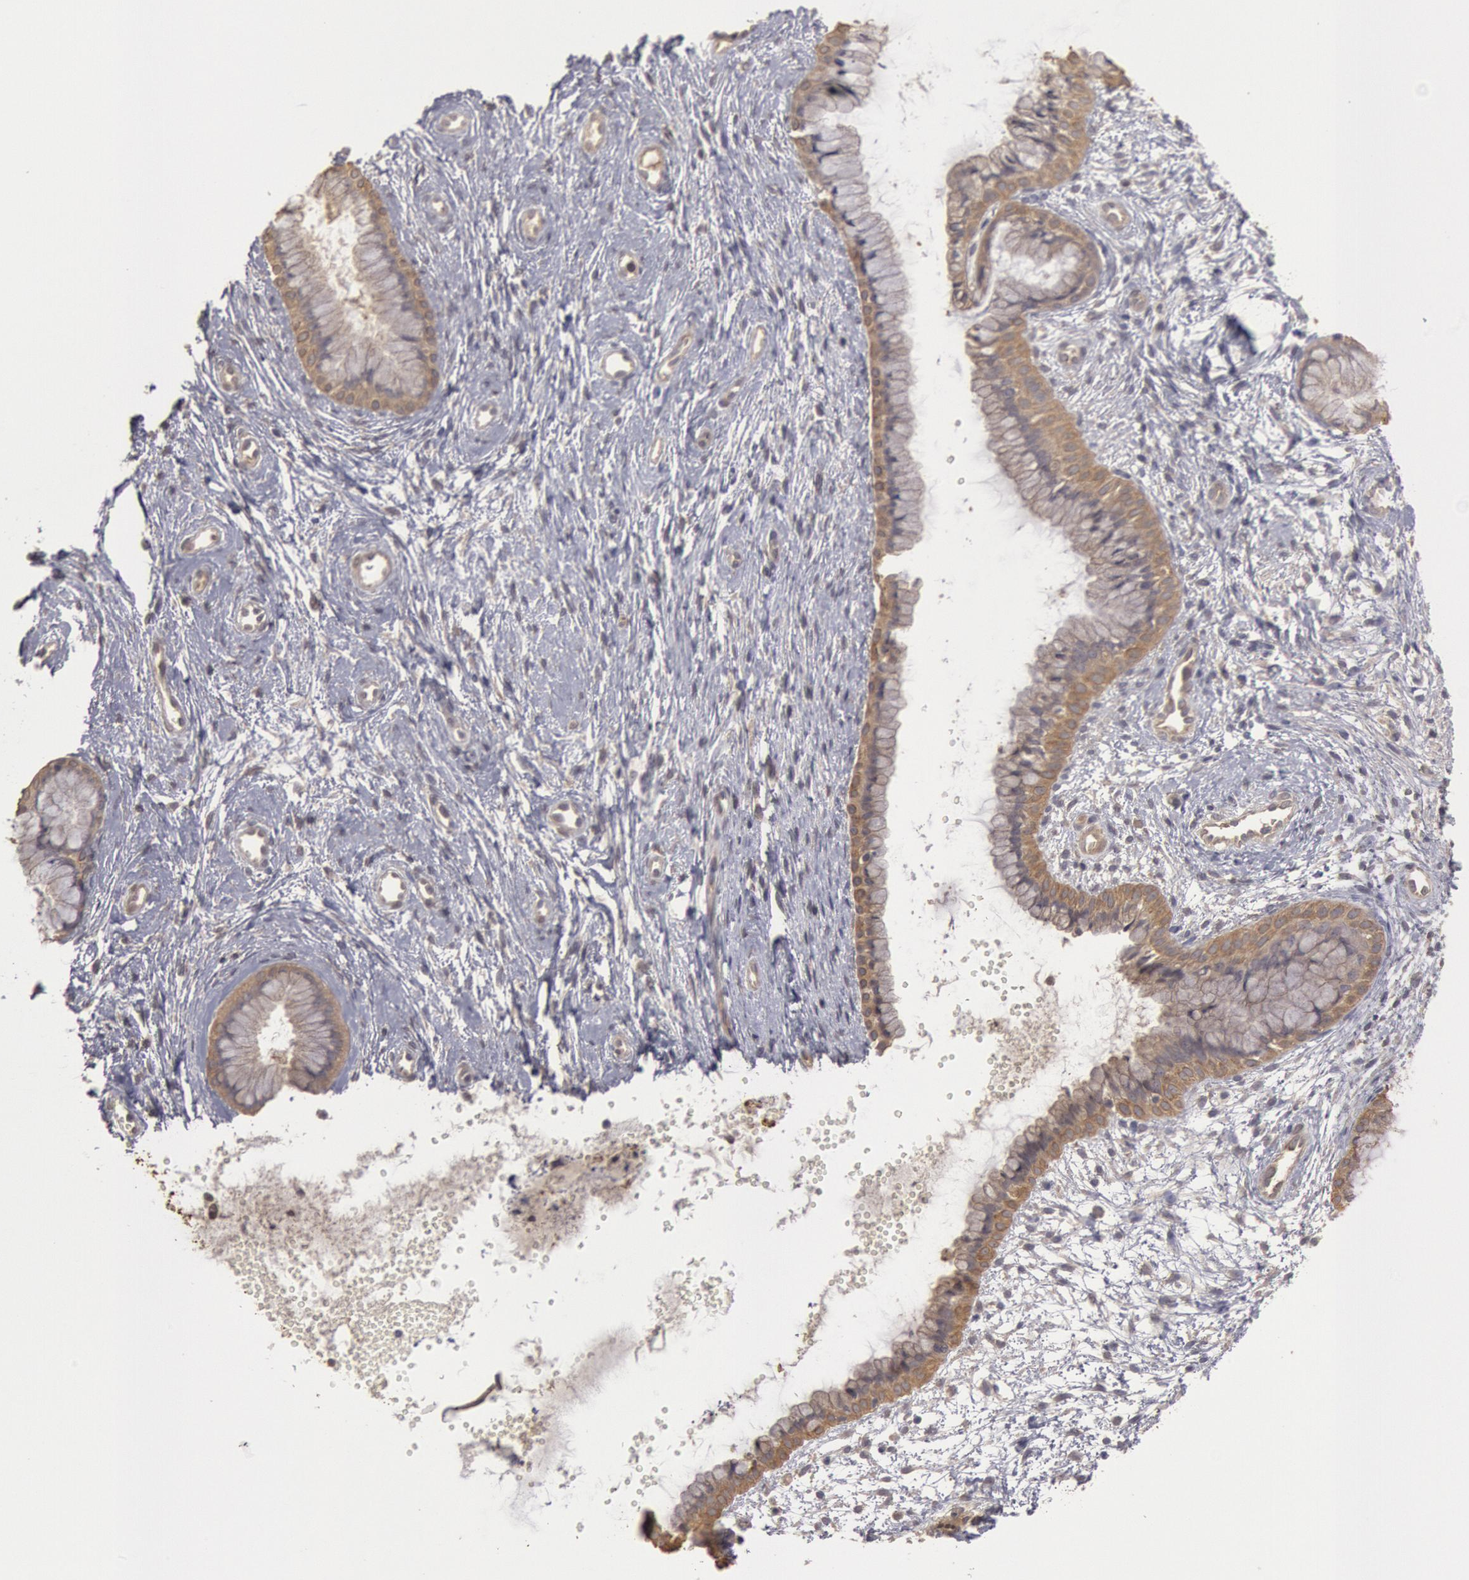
{"staining": {"intensity": "weak", "quantity": ">75%", "location": "cytoplasmic/membranous"}, "tissue": "cervix", "cell_type": "Glandular cells", "image_type": "normal", "snomed": [{"axis": "morphology", "description": "Normal tissue, NOS"}, {"axis": "topography", "description": "Cervix"}], "caption": "Protein analysis of normal cervix reveals weak cytoplasmic/membranous expression in about >75% of glandular cells.", "gene": "ZFP36L1", "patient": {"sex": "female", "age": 39}}